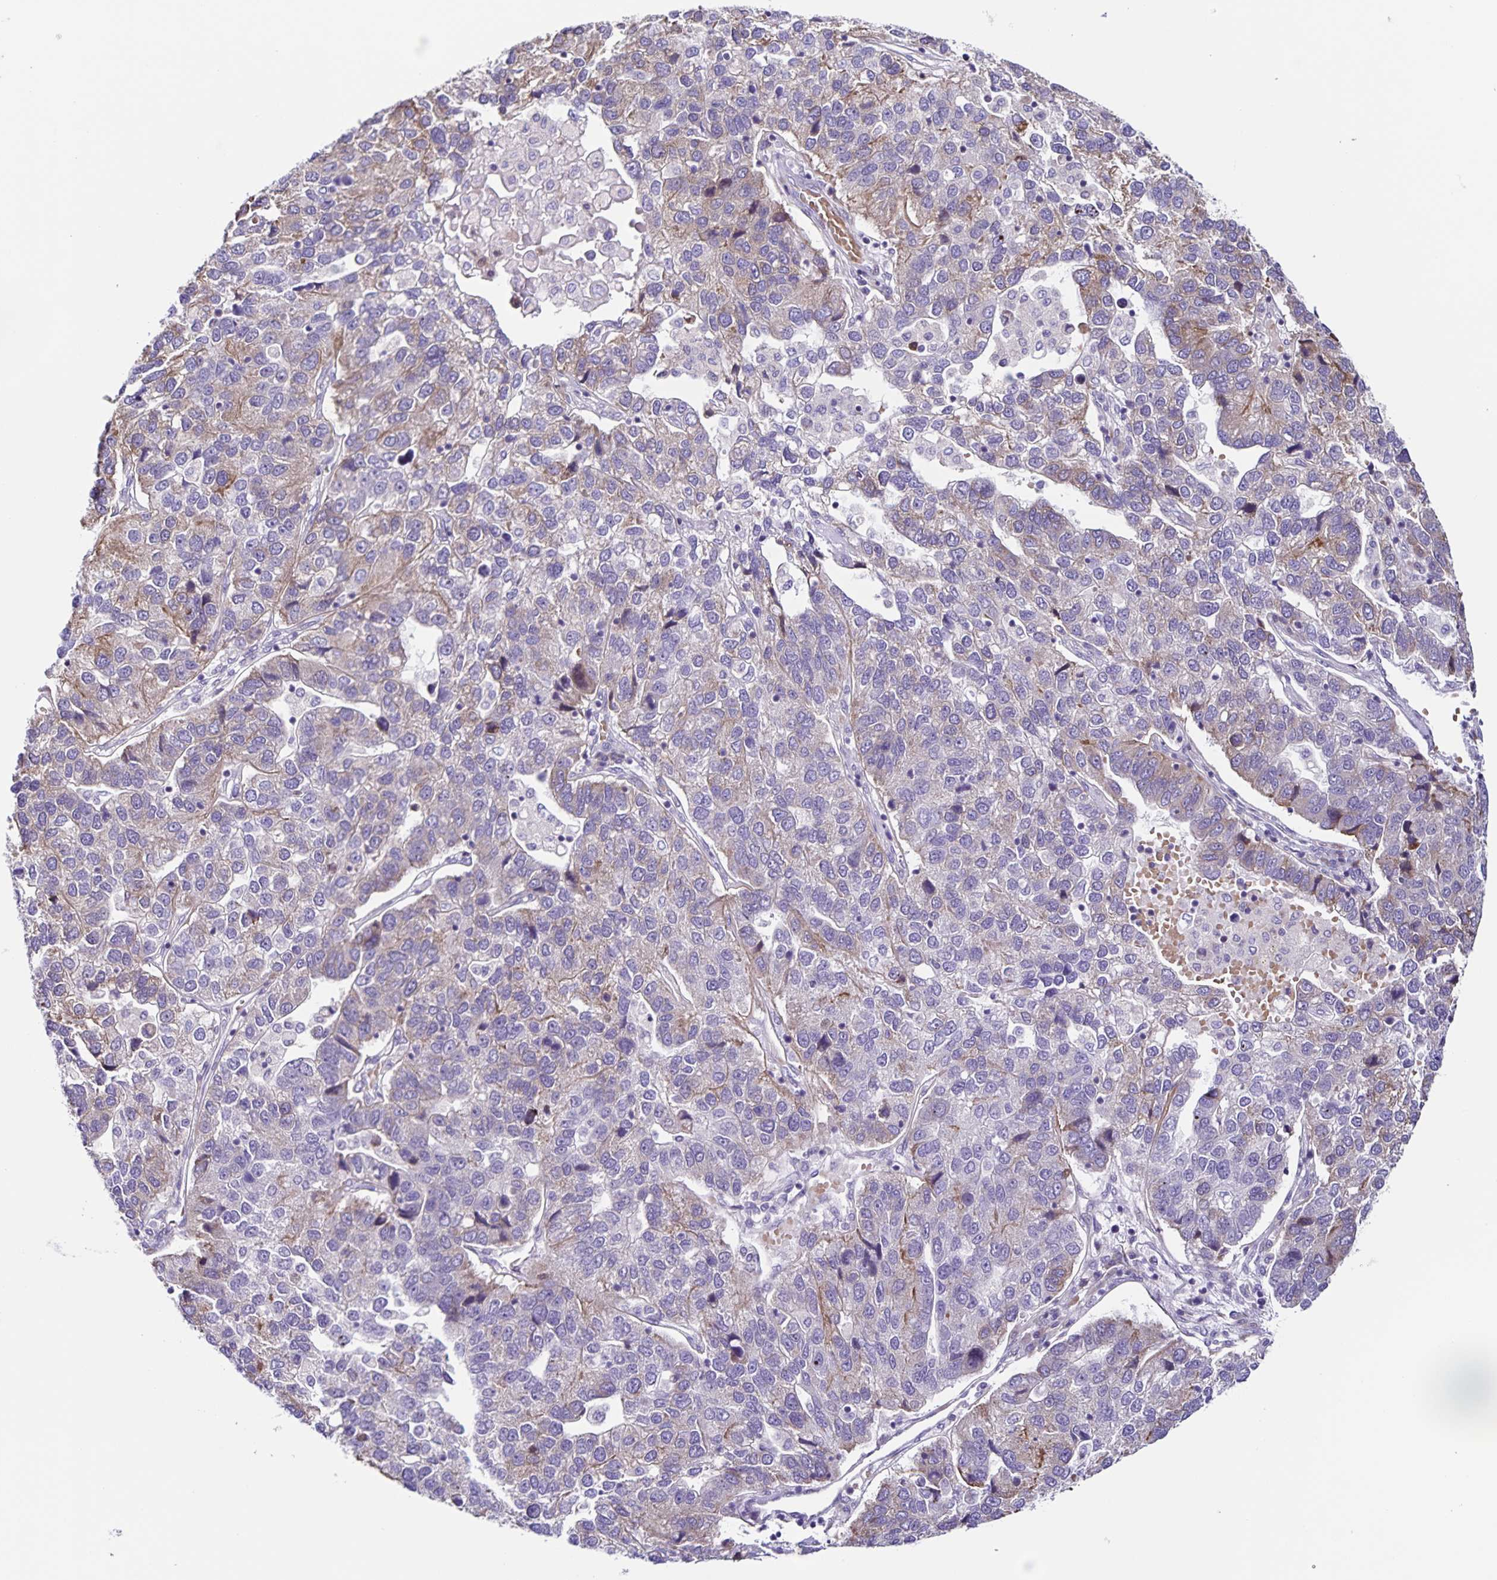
{"staining": {"intensity": "weak", "quantity": "<25%", "location": "cytoplasmic/membranous"}, "tissue": "pancreatic cancer", "cell_type": "Tumor cells", "image_type": "cancer", "snomed": [{"axis": "morphology", "description": "Adenocarcinoma, NOS"}, {"axis": "topography", "description": "Pancreas"}], "caption": "A micrograph of human pancreatic cancer (adenocarcinoma) is negative for staining in tumor cells.", "gene": "RNFT2", "patient": {"sex": "female", "age": 61}}